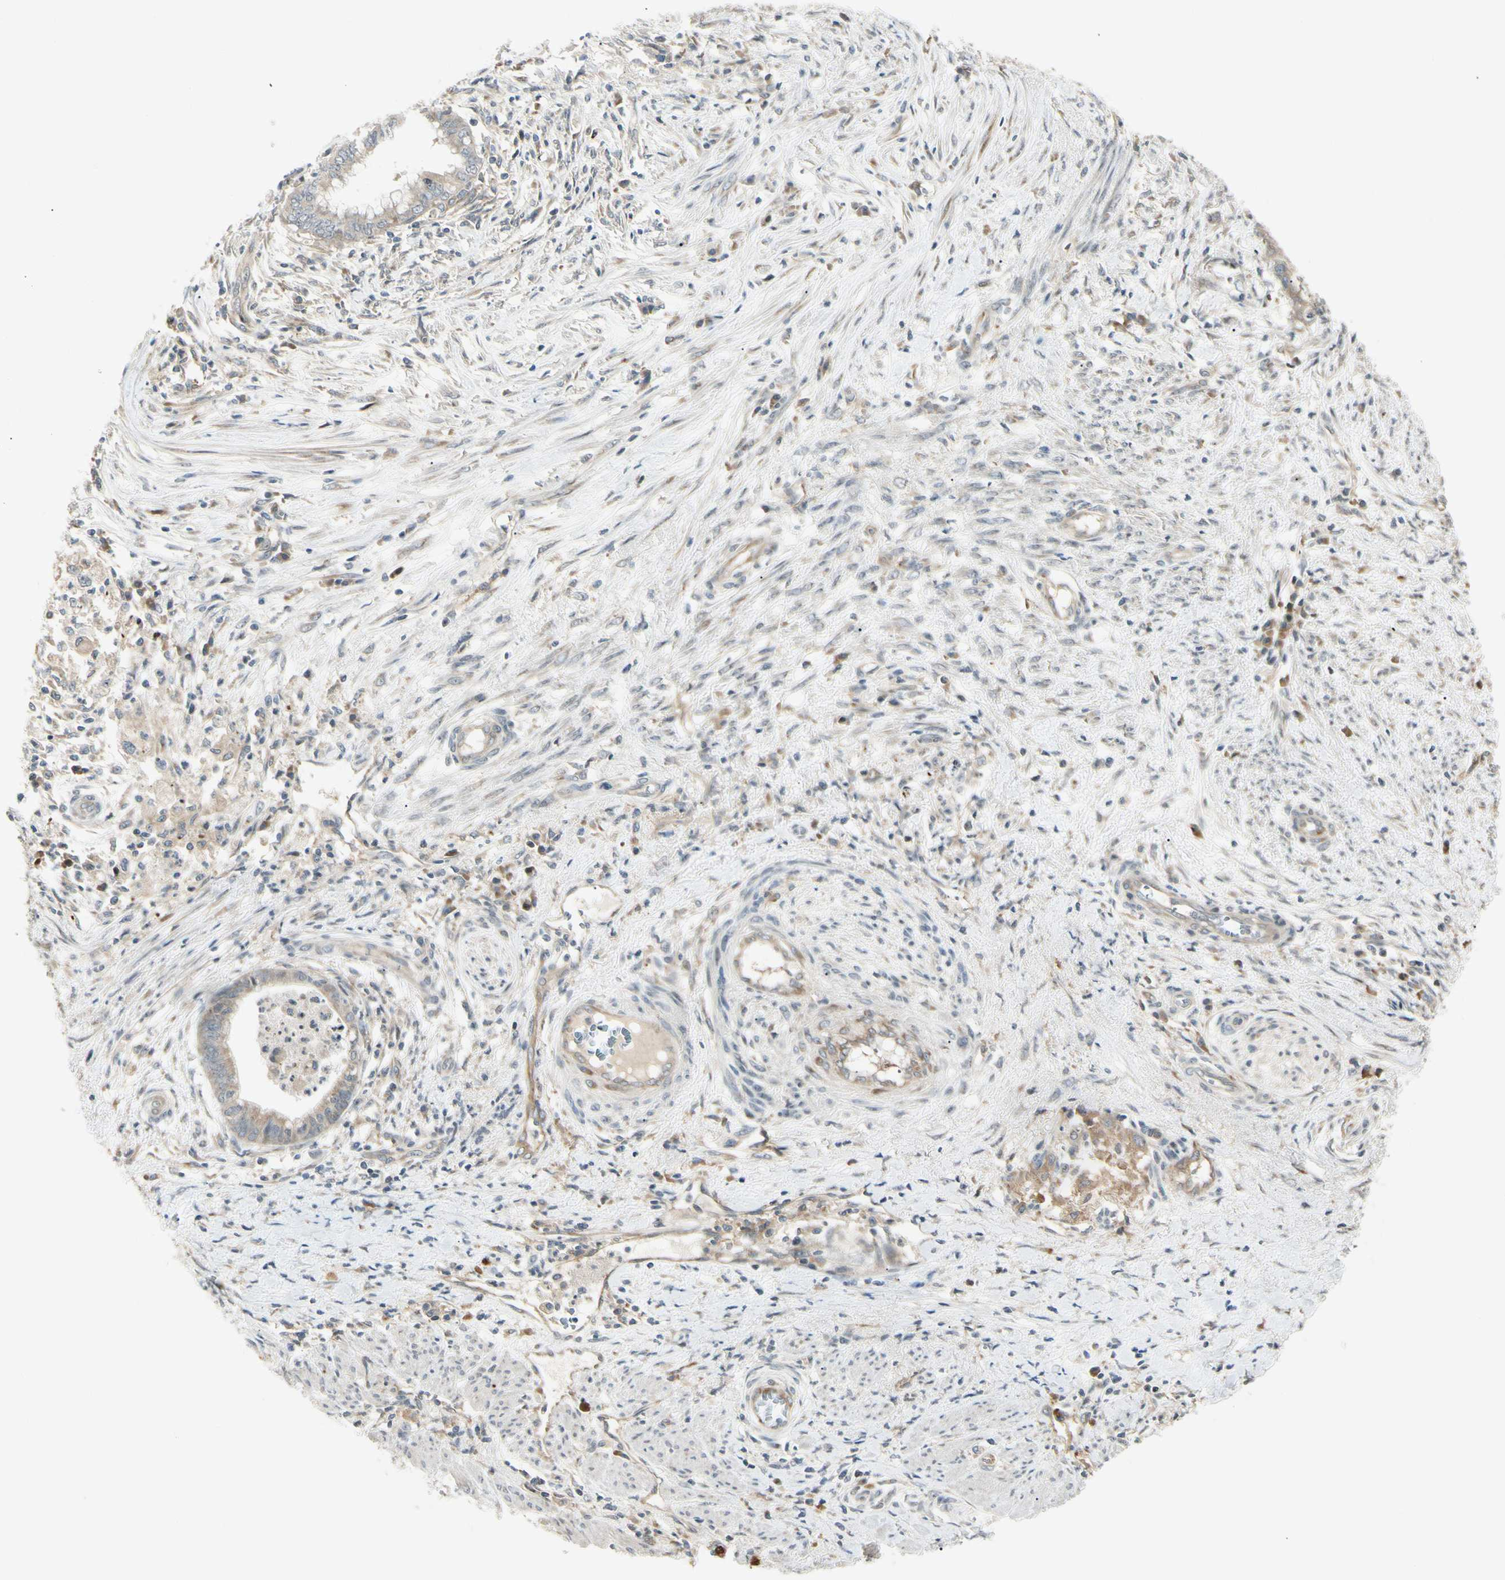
{"staining": {"intensity": "weak", "quantity": ">75%", "location": "cytoplasmic/membranous"}, "tissue": "endometrial cancer", "cell_type": "Tumor cells", "image_type": "cancer", "snomed": [{"axis": "morphology", "description": "Necrosis, NOS"}, {"axis": "morphology", "description": "Adenocarcinoma, NOS"}, {"axis": "topography", "description": "Endometrium"}], "caption": "Protein staining demonstrates weak cytoplasmic/membranous positivity in about >75% of tumor cells in endometrial adenocarcinoma.", "gene": "FNDC3B", "patient": {"sex": "female", "age": 79}}